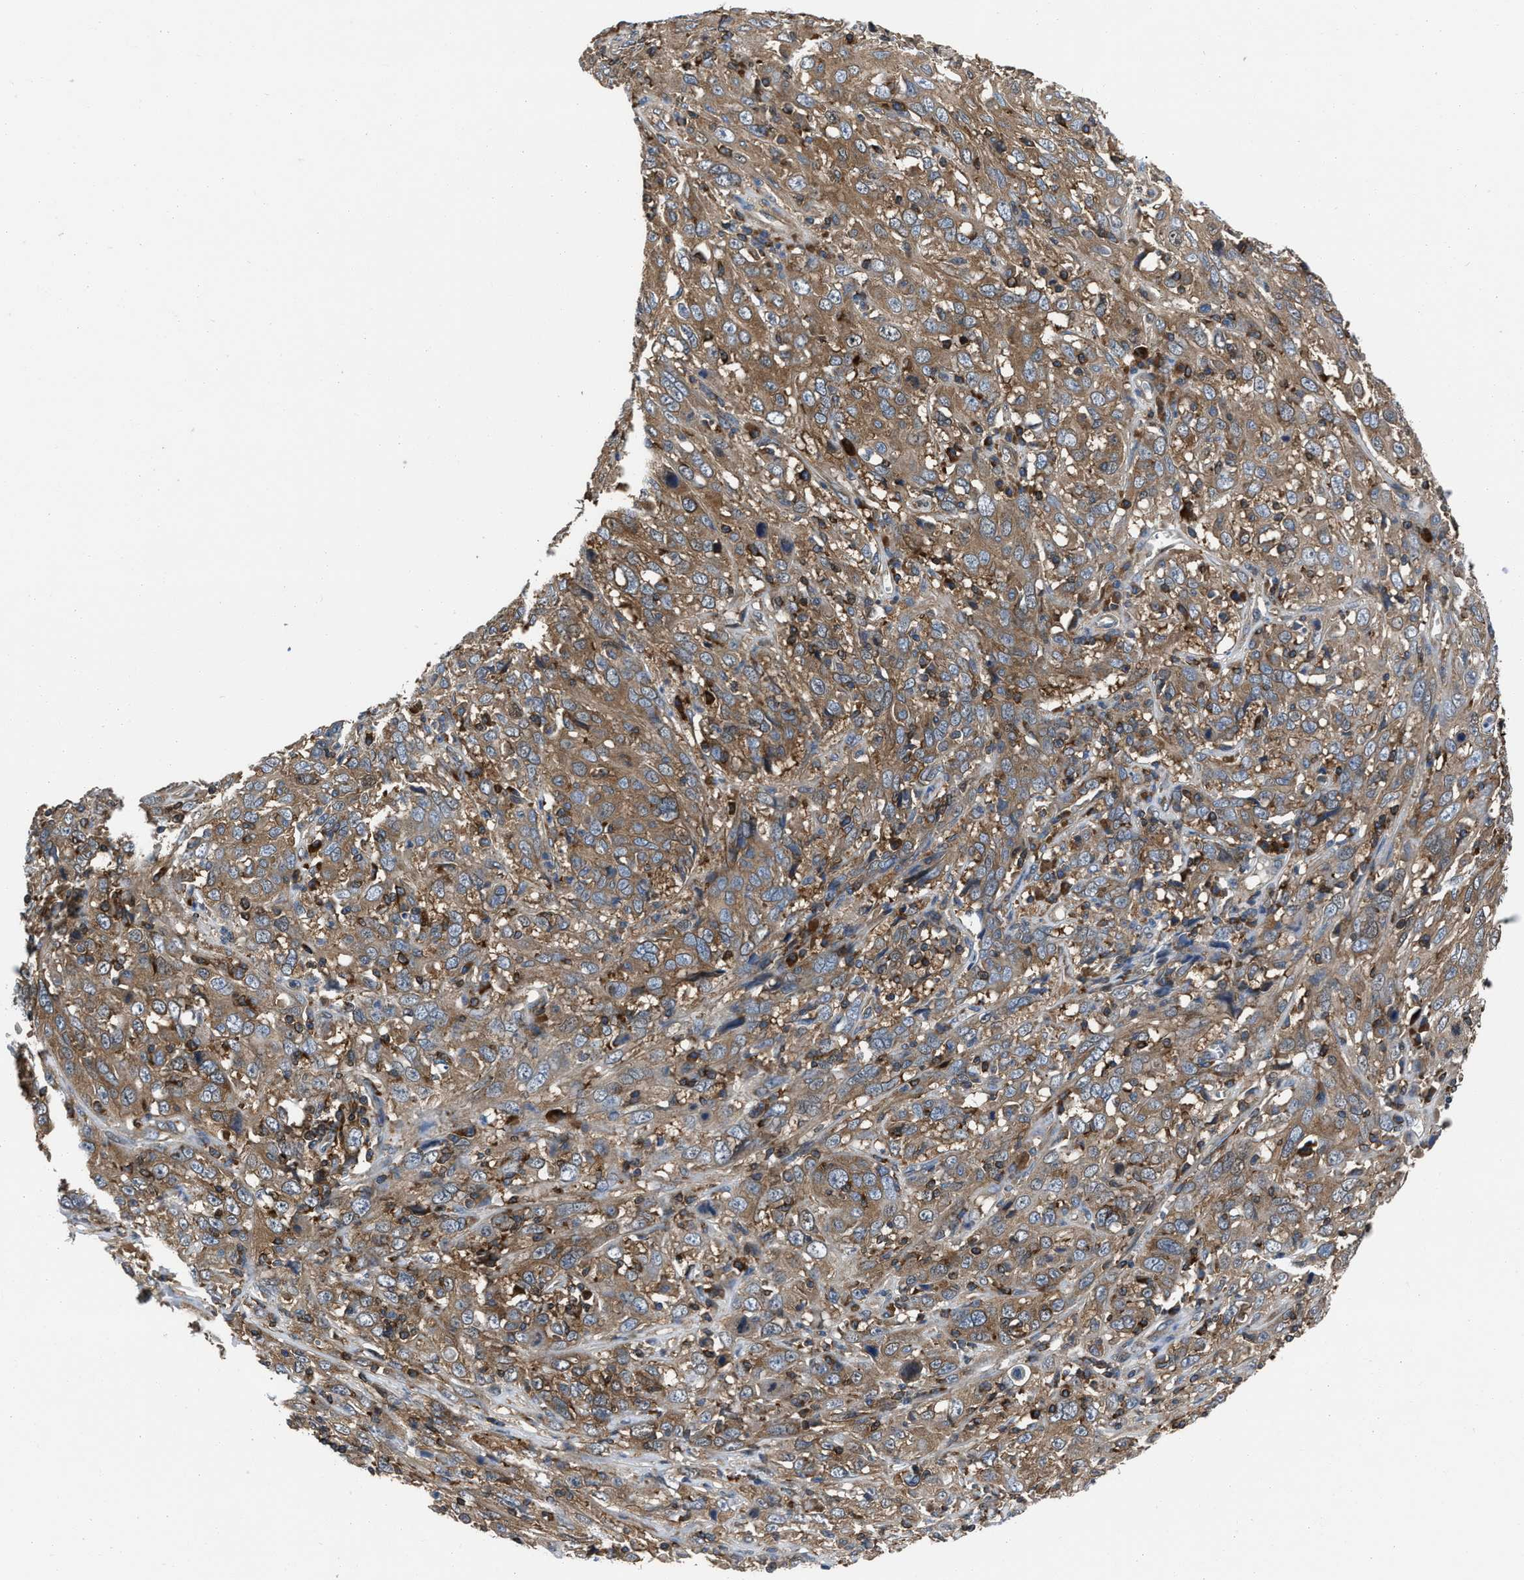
{"staining": {"intensity": "moderate", "quantity": ">75%", "location": "cytoplasmic/membranous"}, "tissue": "cervical cancer", "cell_type": "Tumor cells", "image_type": "cancer", "snomed": [{"axis": "morphology", "description": "Squamous cell carcinoma, NOS"}, {"axis": "topography", "description": "Cervix"}], "caption": "Brown immunohistochemical staining in squamous cell carcinoma (cervical) exhibits moderate cytoplasmic/membranous positivity in about >75% of tumor cells. Nuclei are stained in blue.", "gene": "YARS1", "patient": {"sex": "female", "age": 46}}